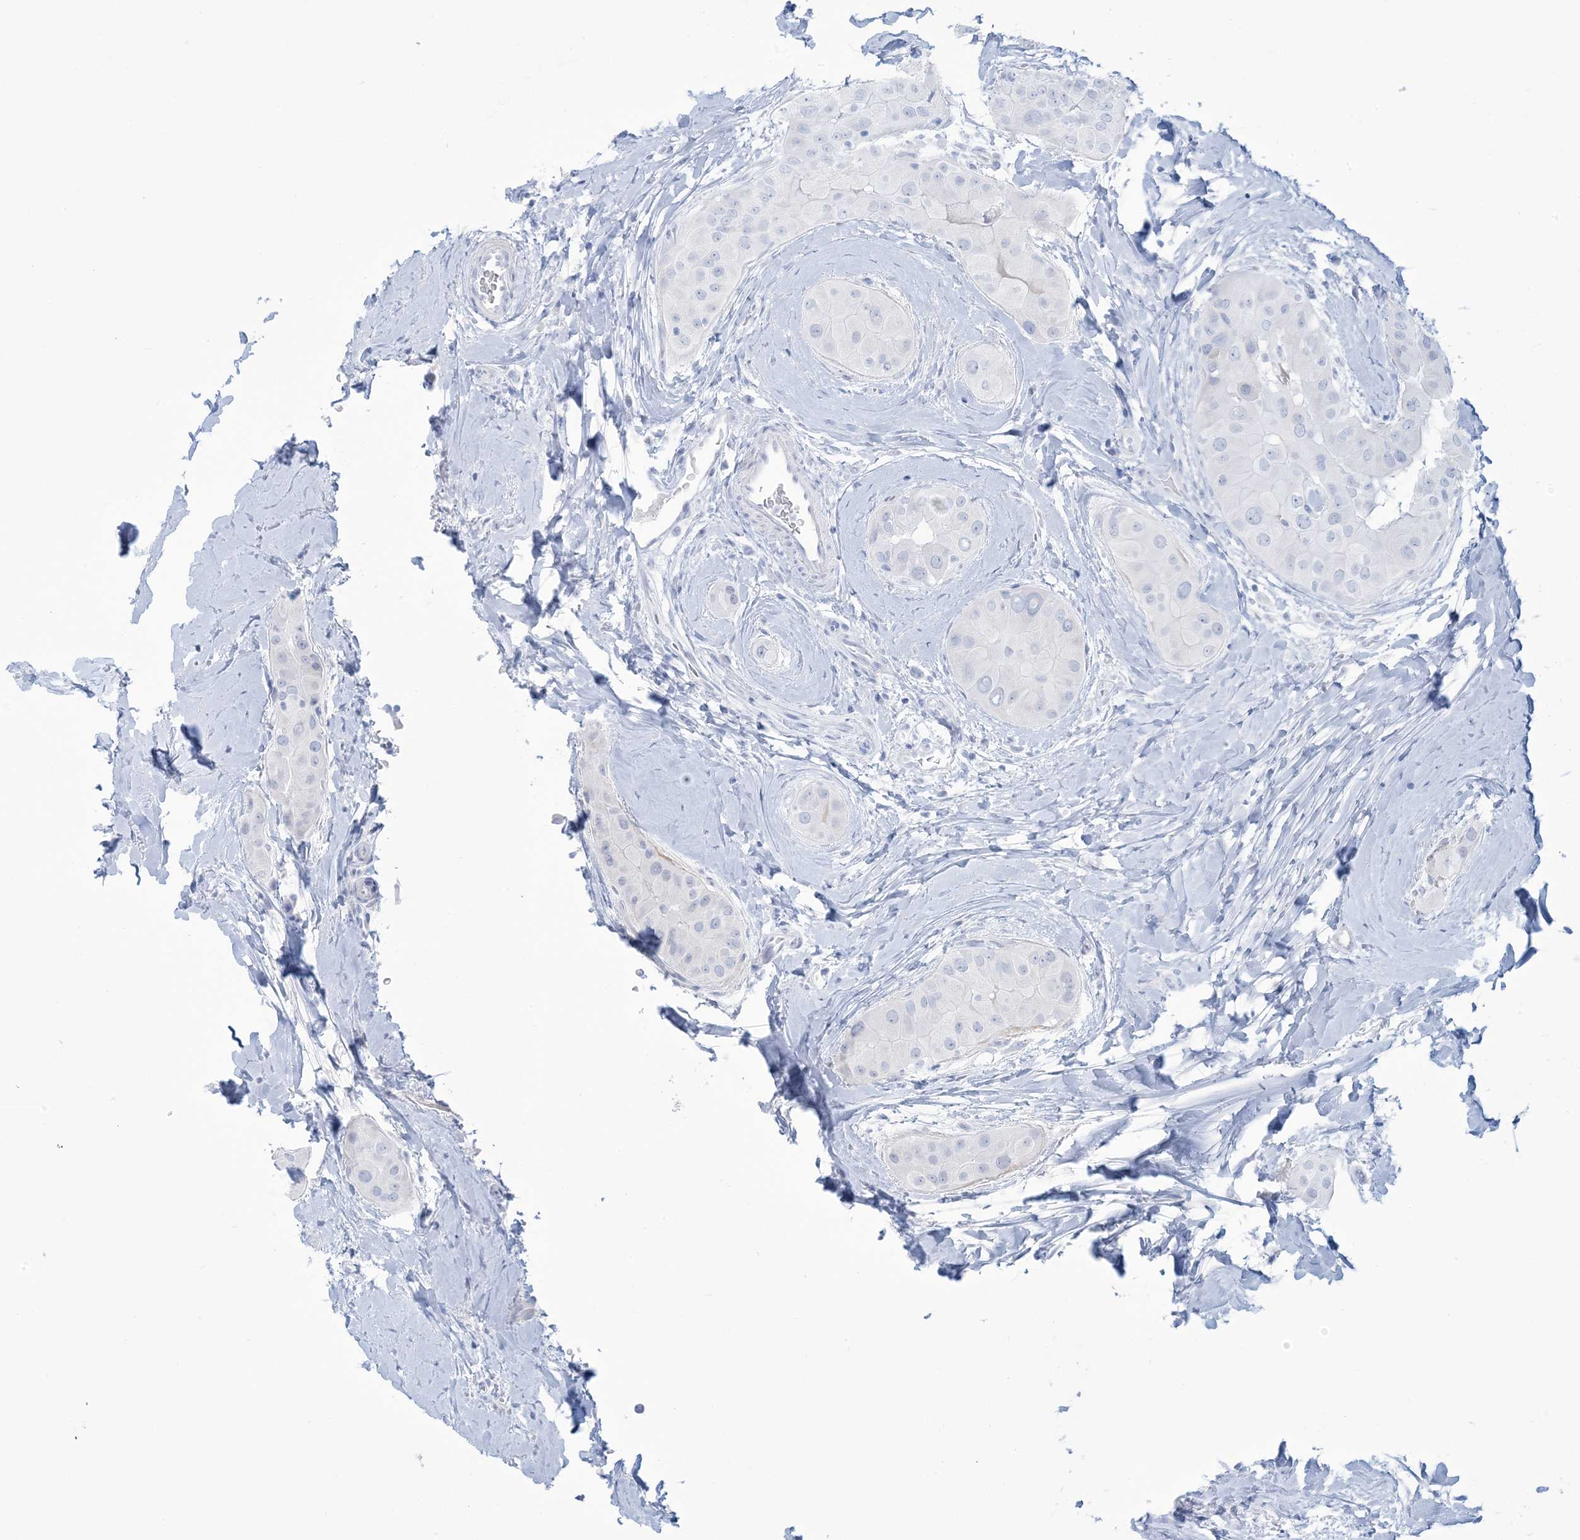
{"staining": {"intensity": "negative", "quantity": "none", "location": "none"}, "tissue": "thyroid cancer", "cell_type": "Tumor cells", "image_type": "cancer", "snomed": [{"axis": "morphology", "description": "Papillary adenocarcinoma, NOS"}, {"axis": "topography", "description": "Thyroid gland"}], "caption": "A high-resolution histopathology image shows immunohistochemistry staining of thyroid papillary adenocarcinoma, which displays no significant expression in tumor cells.", "gene": "AGXT", "patient": {"sex": "male", "age": 33}}